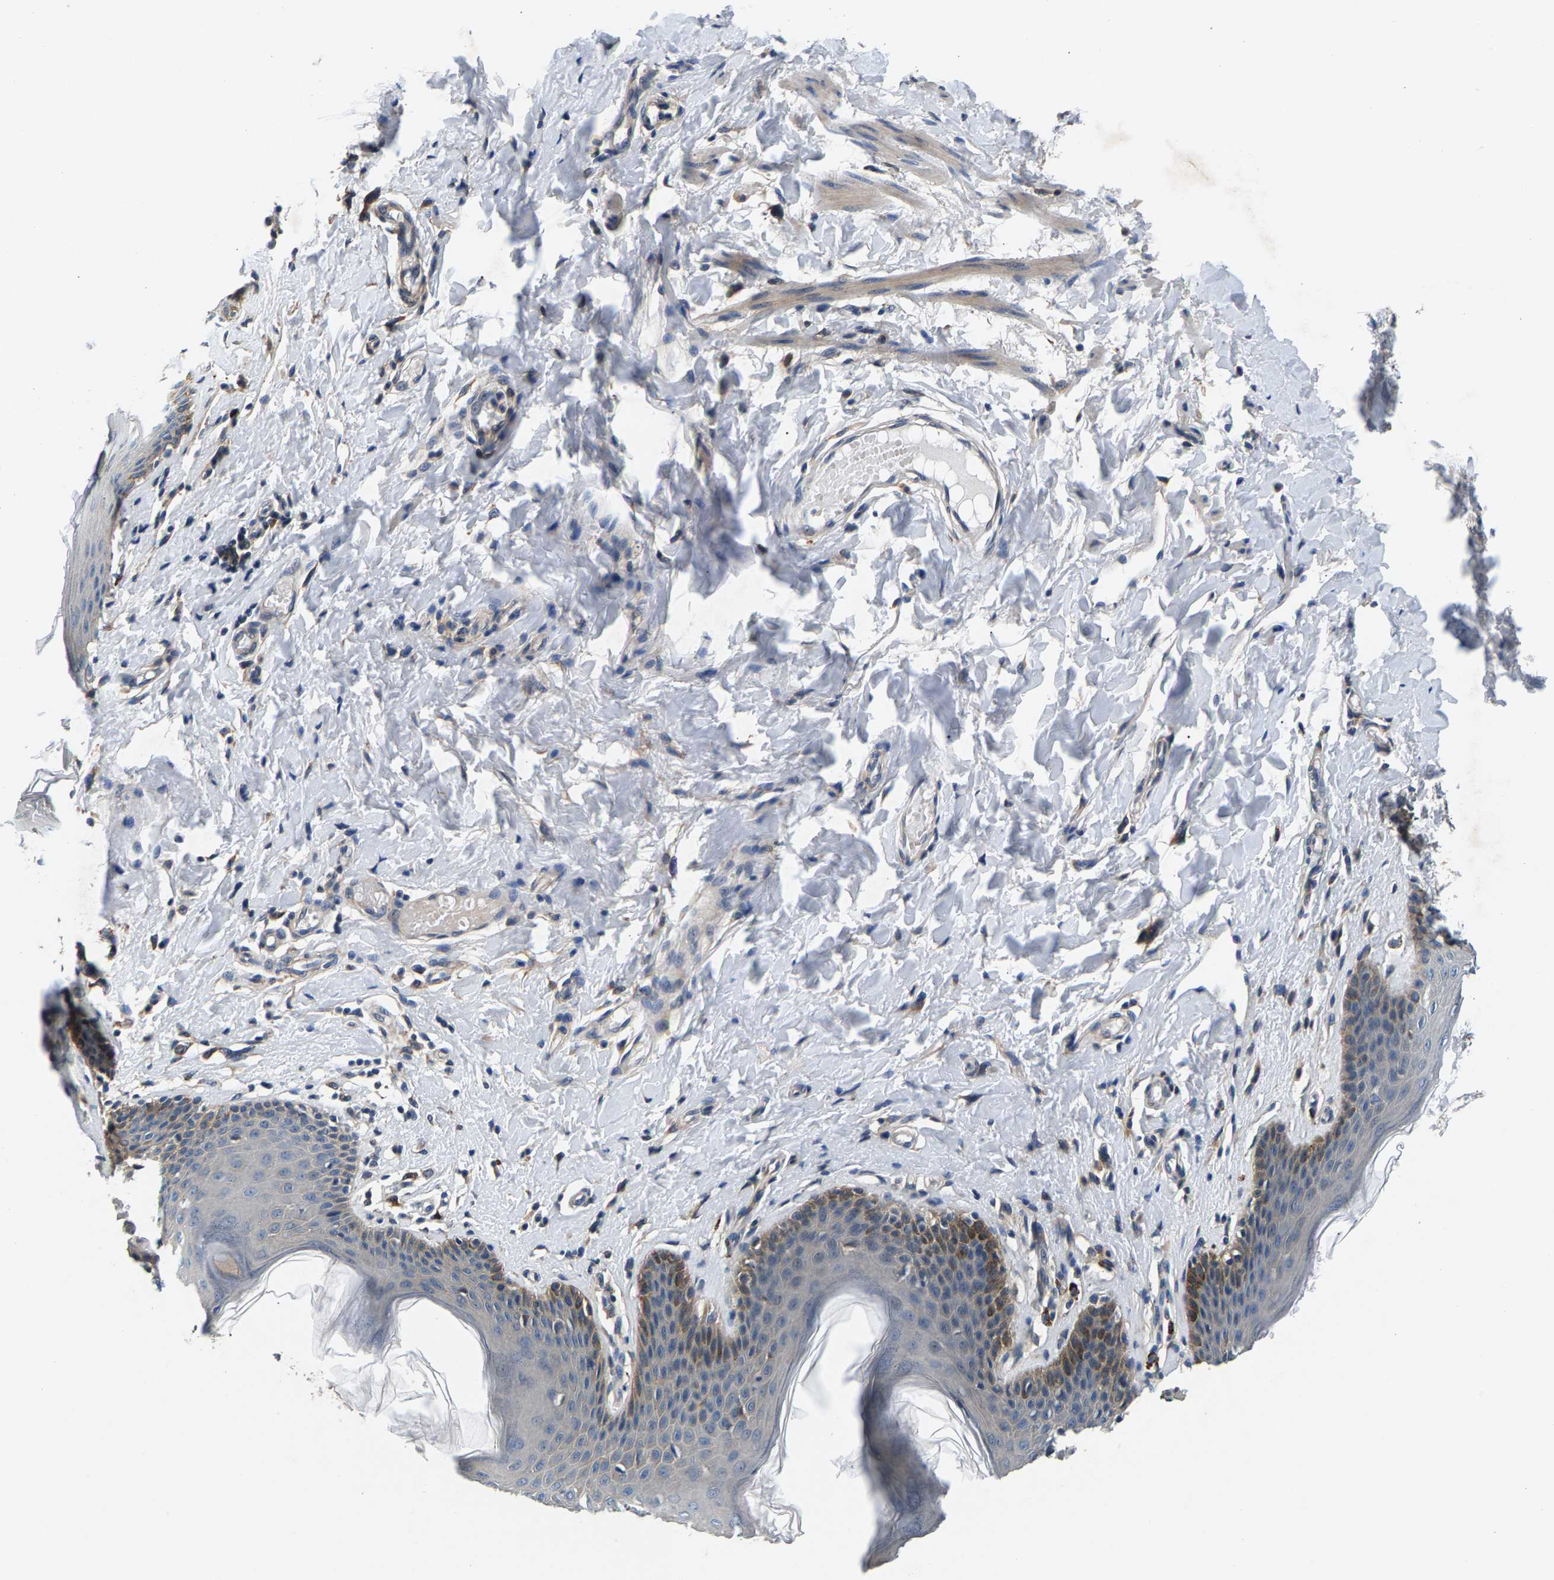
{"staining": {"intensity": "weak", "quantity": "<25%", "location": "cytoplasmic/membranous"}, "tissue": "skin", "cell_type": "Epidermal cells", "image_type": "normal", "snomed": [{"axis": "morphology", "description": "Normal tissue, NOS"}, {"axis": "topography", "description": "Vulva"}], "caption": "This is an immunohistochemistry micrograph of benign skin. There is no expression in epidermal cells.", "gene": "NT5C", "patient": {"sex": "female", "age": 66}}